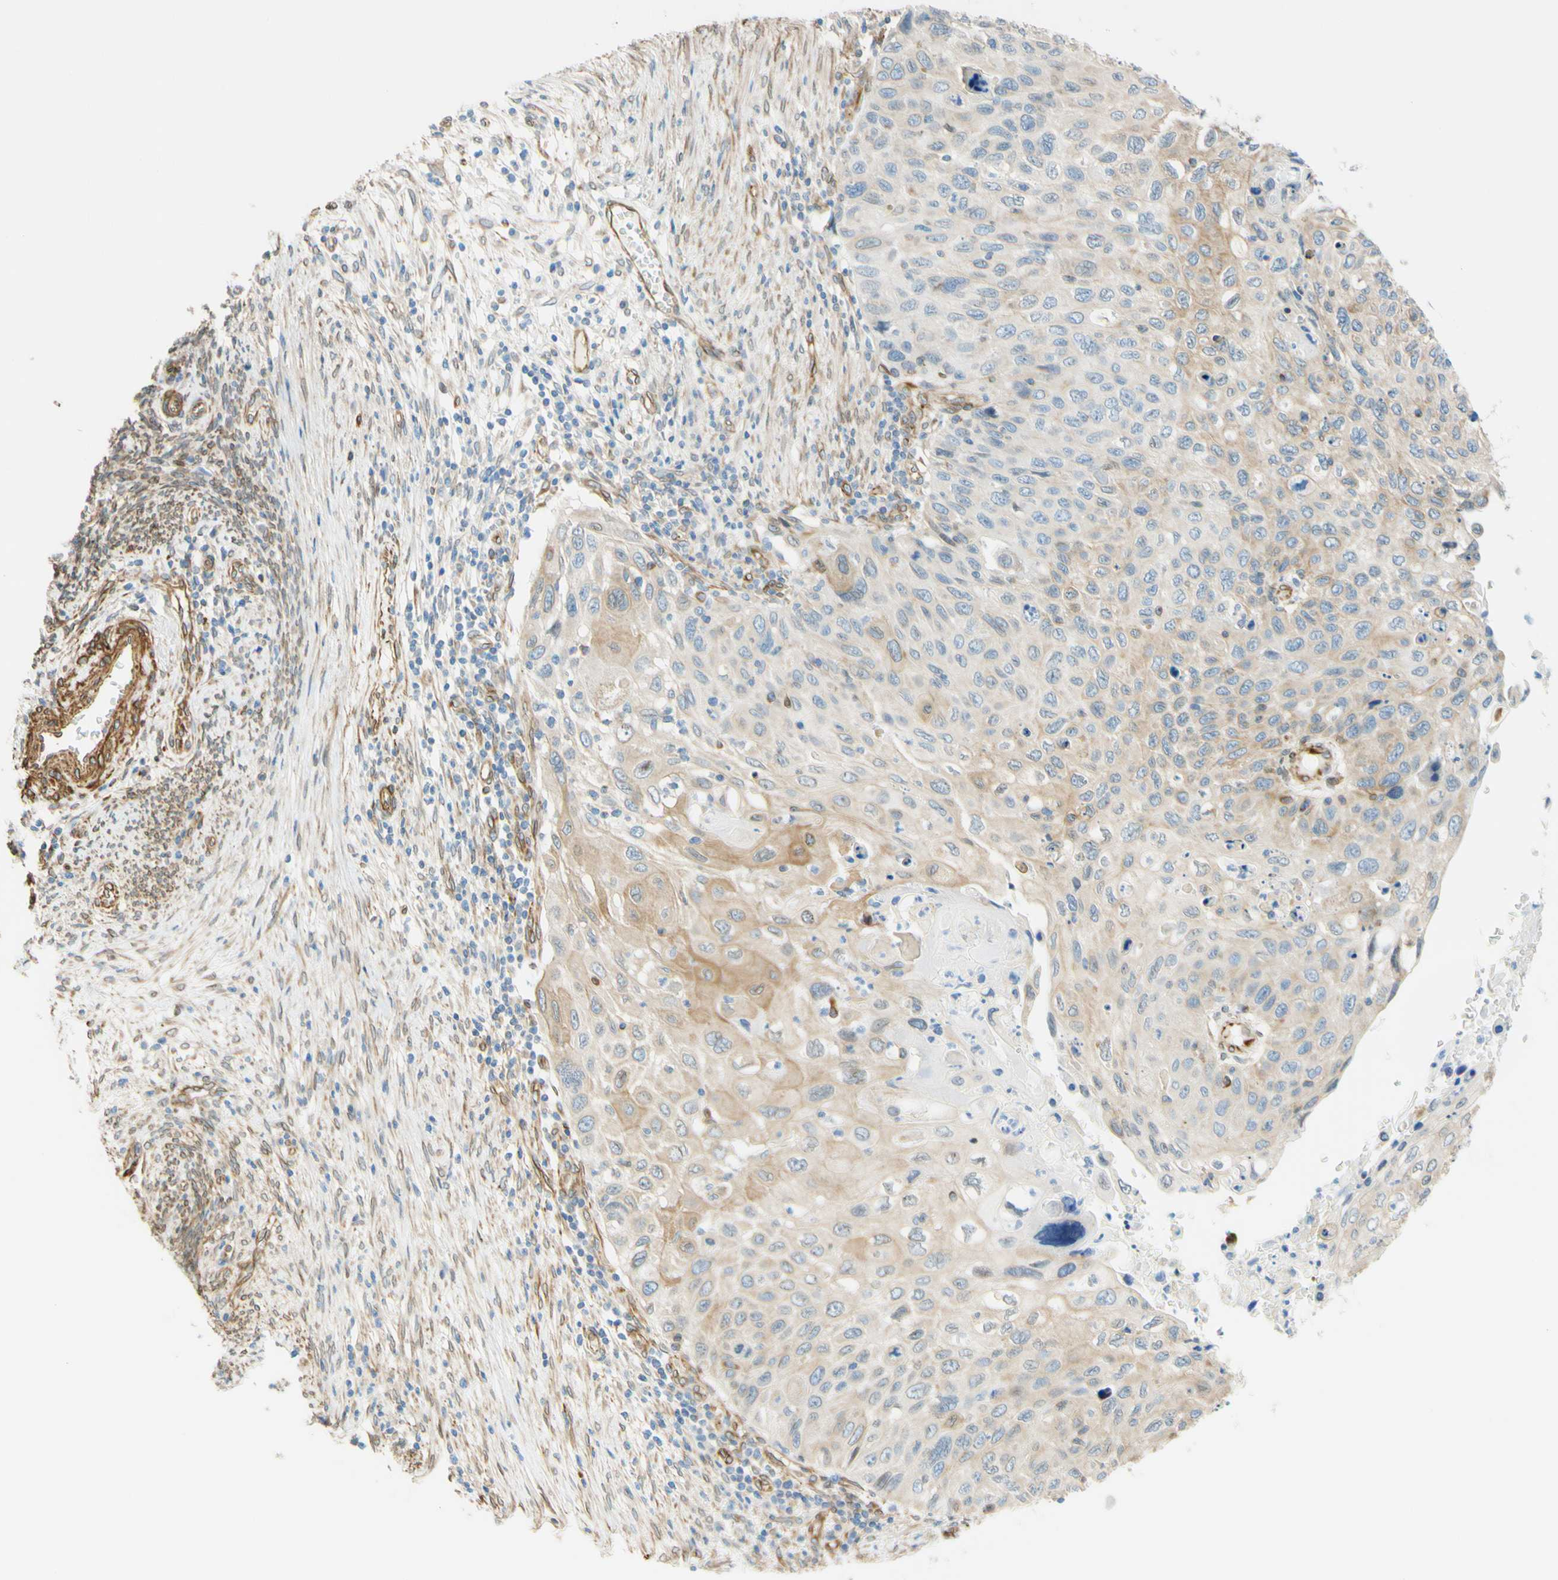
{"staining": {"intensity": "weak", "quantity": "25%-75%", "location": "cytoplasmic/membranous"}, "tissue": "cervical cancer", "cell_type": "Tumor cells", "image_type": "cancer", "snomed": [{"axis": "morphology", "description": "Squamous cell carcinoma, NOS"}, {"axis": "topography", "description": "Cervix"}], "caption": "This photomicrograph shows cervical cancer (squamous cell carcinoma) stained with immunohistochemistry (IHC) to label a protein in brown. The cytoplasmic/membranous of tumor cells show weak positivity for the protein. Nuclei are counter-stained blue.", "gene": "ENDOD1", "patient": {"sex": "female", "age": 70}}